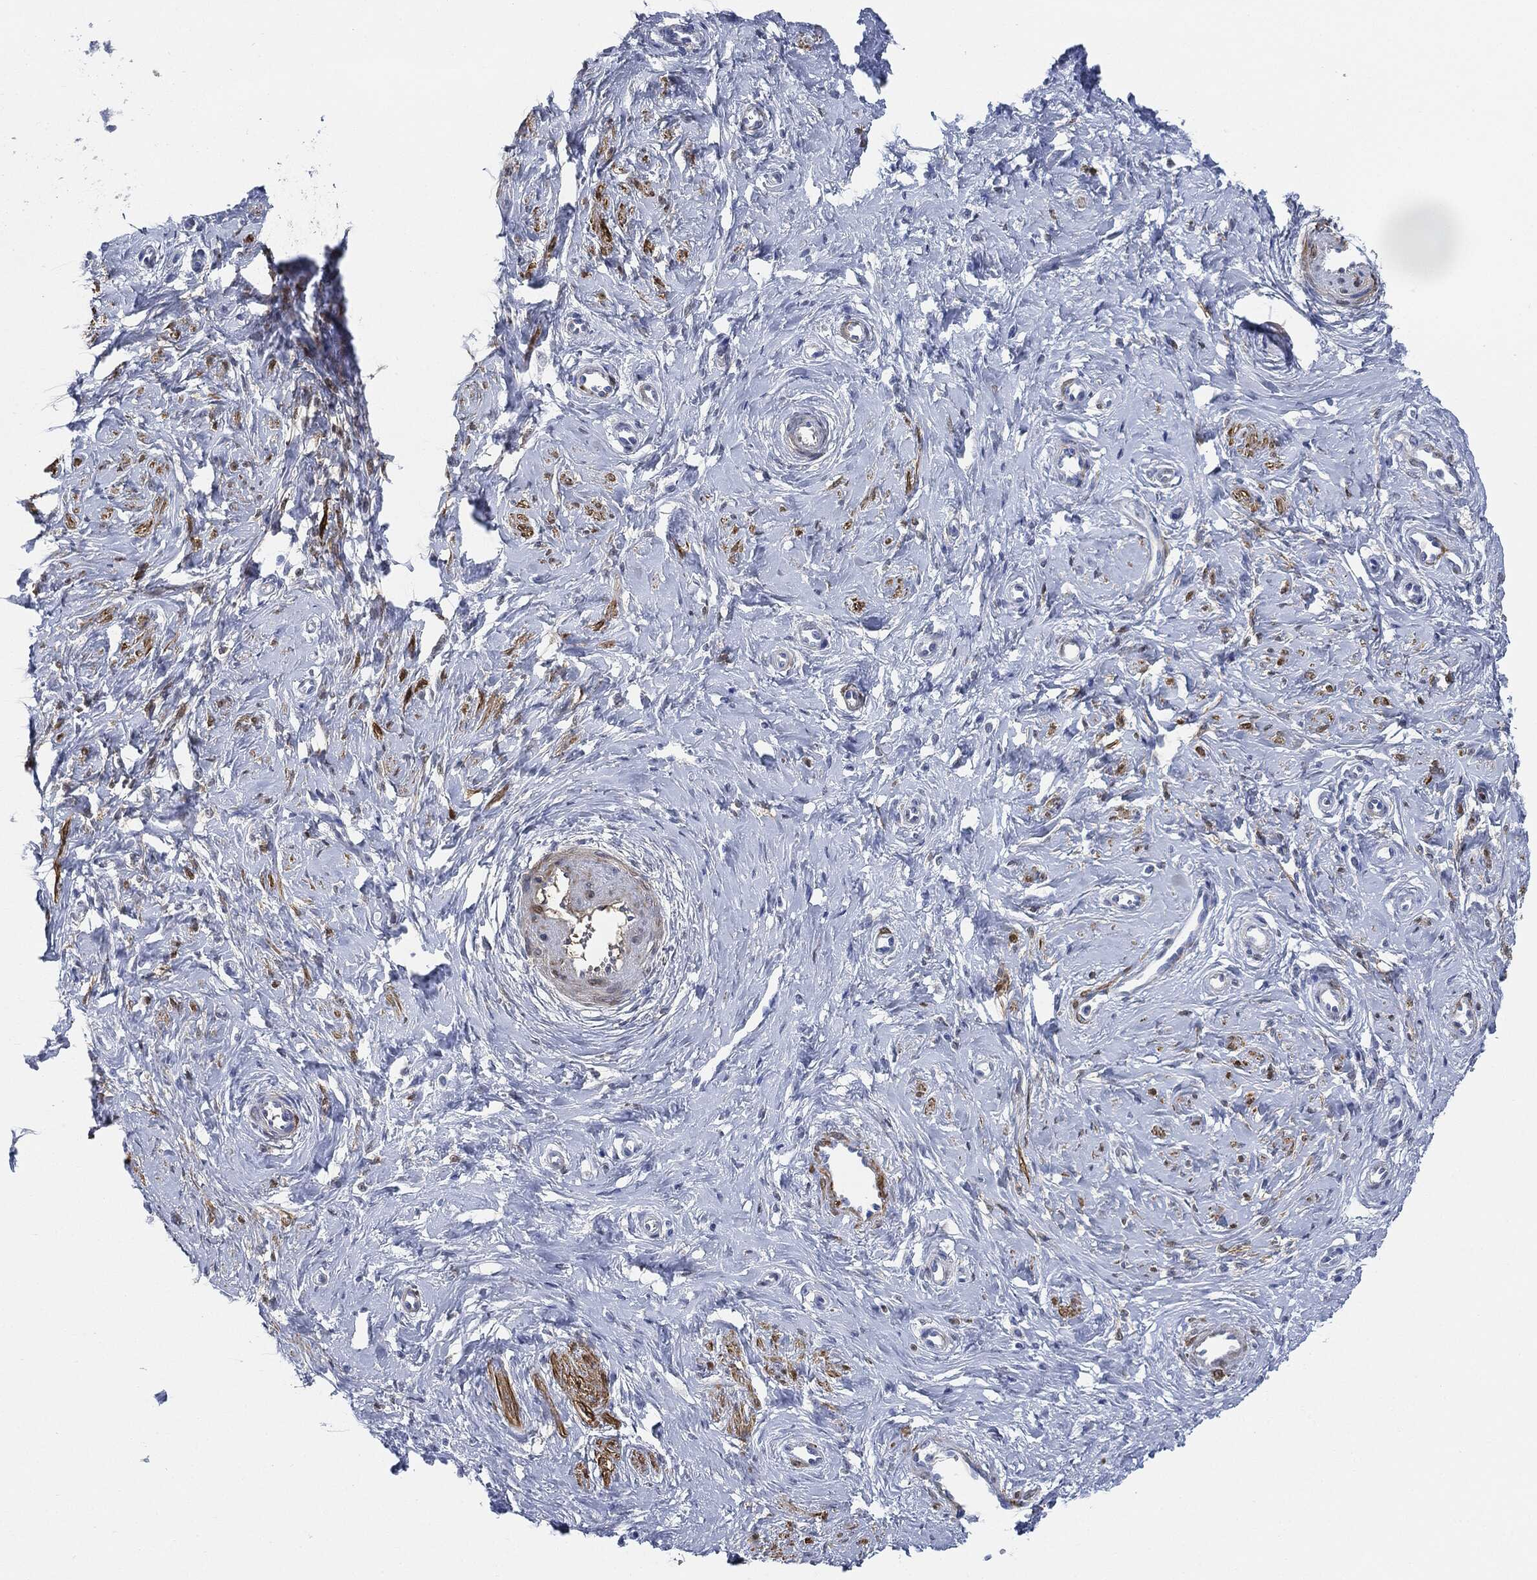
{"staining": {"intensity": "negative", "quantity": "none", "location": "none"}, "tissue": "cervix", "cell_type": "Squamous epithelial cells", "image_type": "normal", "snomed": [{"axis": "morphology", "description": "Normal tissue, NOS"}, {"axis": "topography", "description": "Cervix"}], "caption": "DAB immunohistochemical staining of benign human cervix exhibits no significant staining in squamous epithelial cells.", "gene": "TAGLN", "patient": {"sex": "female", "age": 37}}